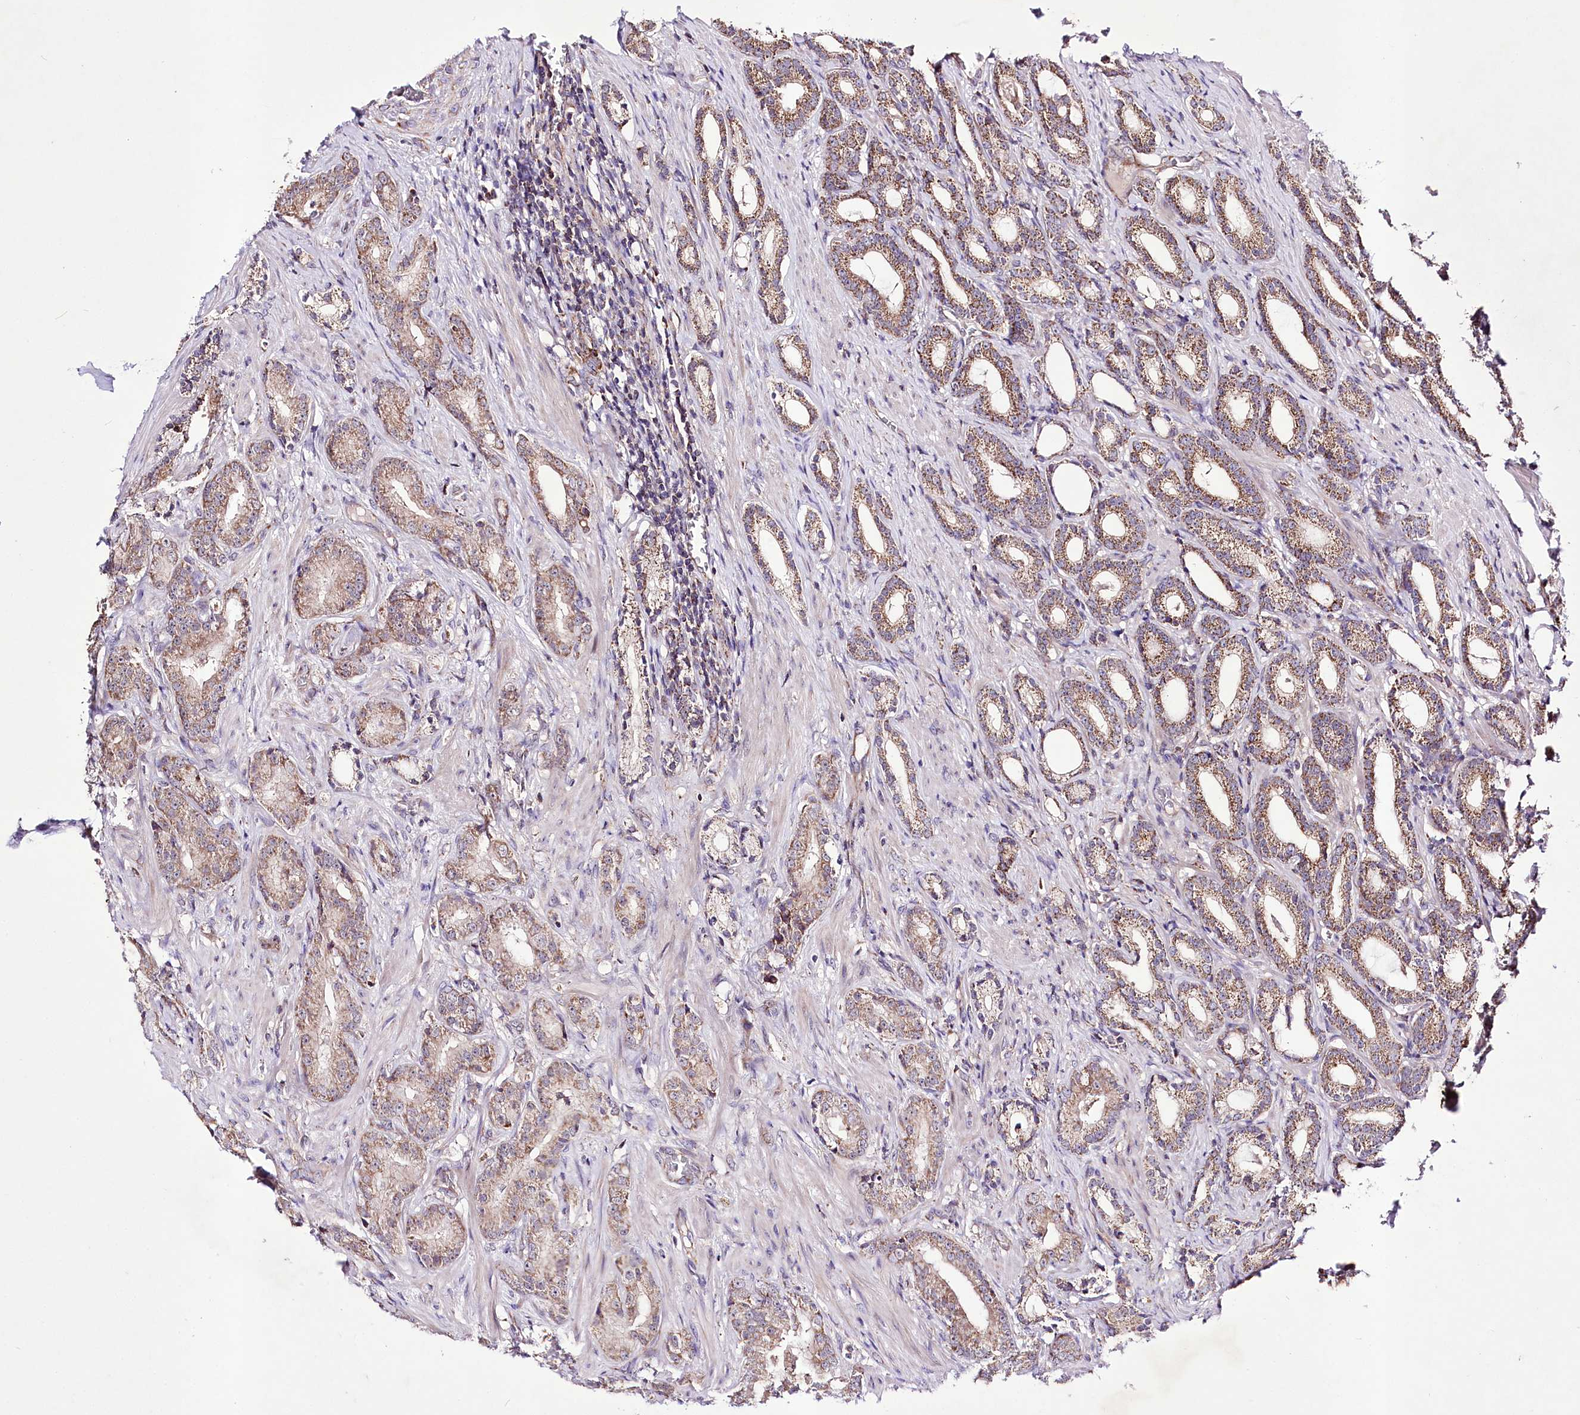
{"staining": {"intensity": "moderate", "quantity": ">75%", "location": "cytoplasmic/membranous"}, "tissue": "prostate cancer", "cell_type": "Tumor cells", "image_type": "cancer", "snomed": [{"axis": "morphology", "description": "Adenocarcinoma, Low grade"}, {"axis": "topography", "description": "Prostate"}], "caption": "The photomicrograph reveals a brown stain indicating the presence of a protein in the cytoplasmic/membranous of tumor cells in adenocarcinoma (low-grade) (prostate).", "gene": "ATE1", "patient": {"sex": "male", "age": 71}}